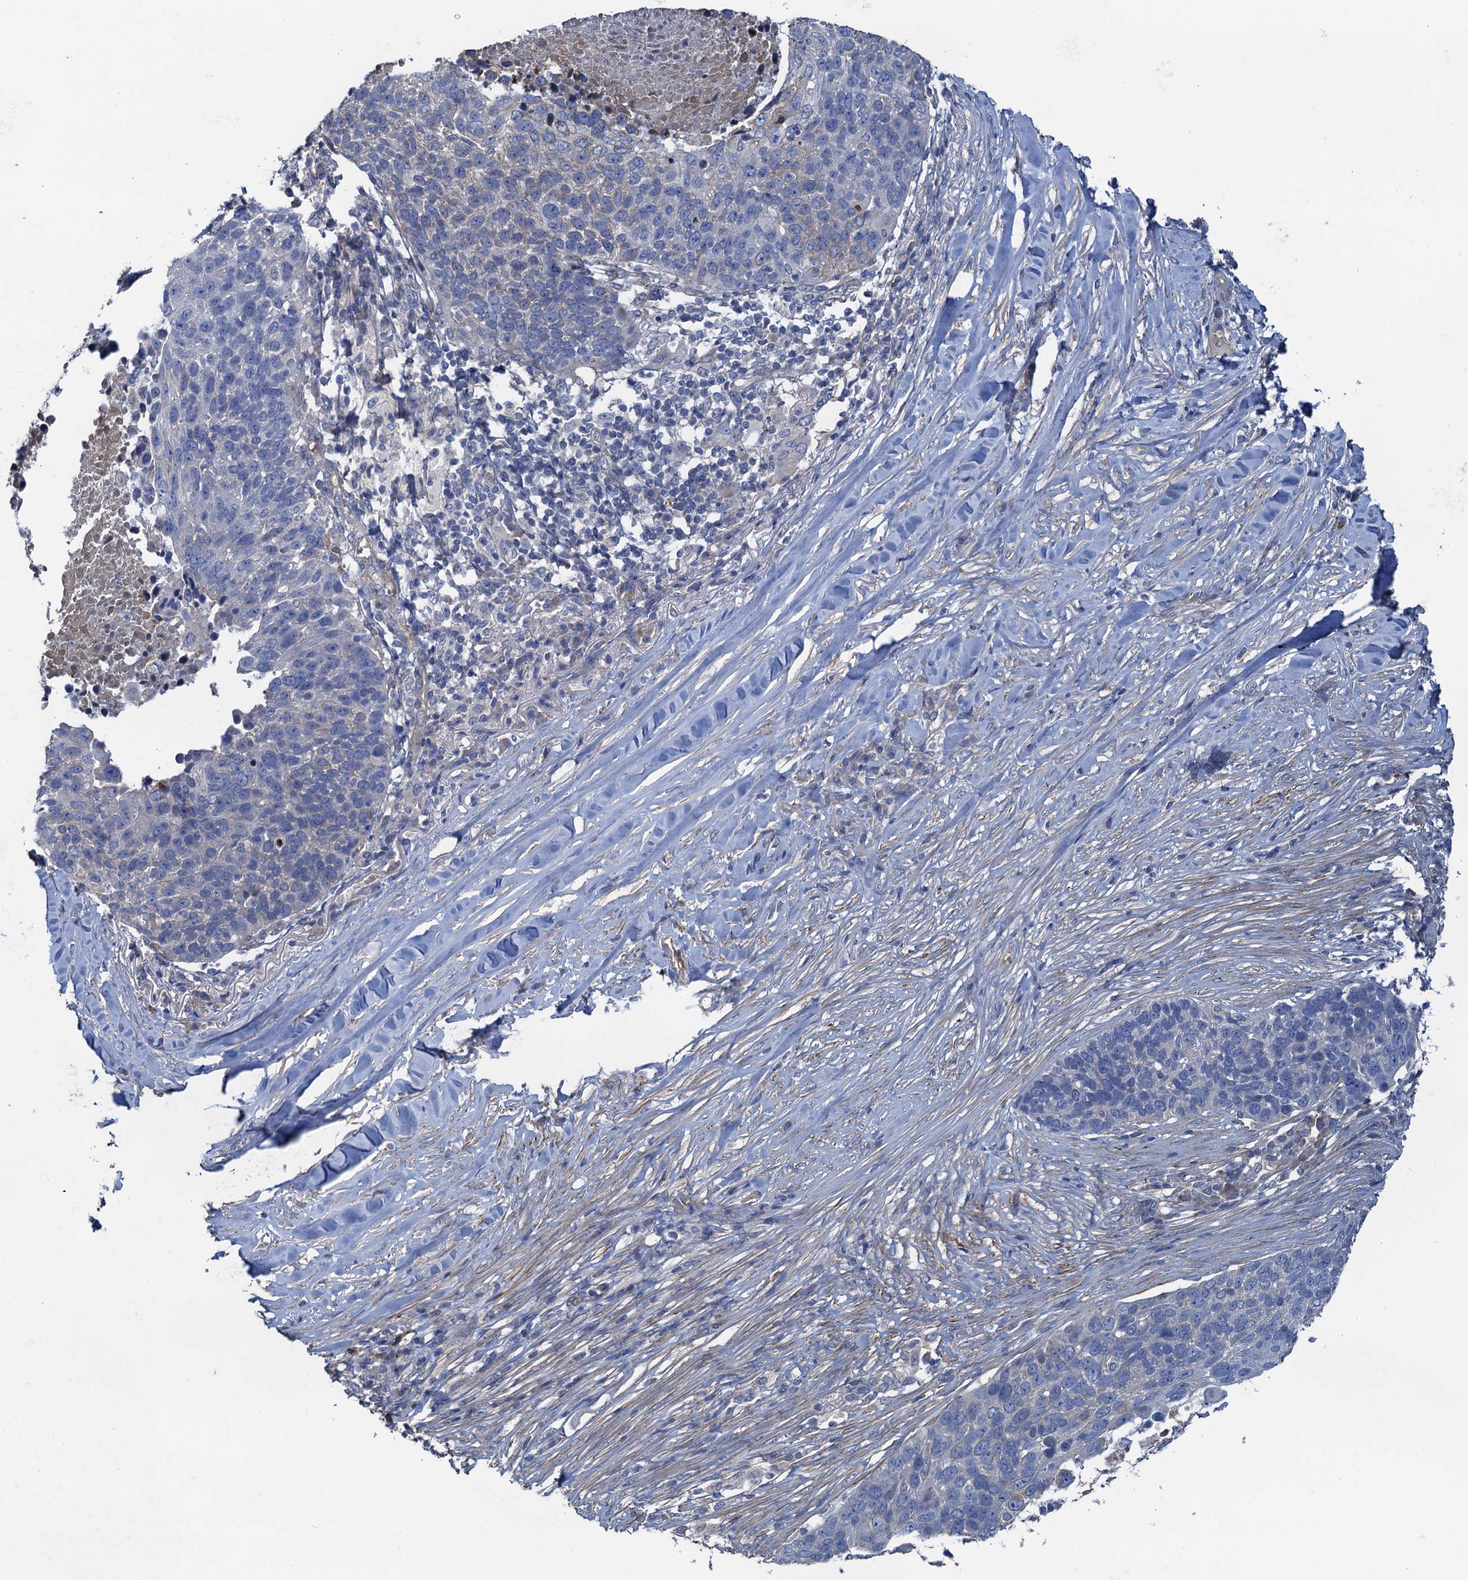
{"staining": {"intensity": "negative", "quantity": "none", "location": "none"}, "tissue": "lung cancer", "cell_type": "Tumor cells", "image_type": "cancer", "snomed": [{"axis": "morphology", "description": "Normal tissue, NOS"}, {"axis": "morphology", "description": "Squamous cell carcinoma, NOS"}, {"axis": "topography", "description": "Lymph node"}, {"axis": "topography", "description": "Lung"}], "caption": "Immunohistochemistry (IHC) micrograph of neoplastic tissue: lung cancer (squamous cell carcinoma) stained with DAB (3,3'-diaminobenzidine) reveals no significant protein positivity in tumor cells.", "gene": "SMCO3", "patient": {"sex": "male", "age": 66}}